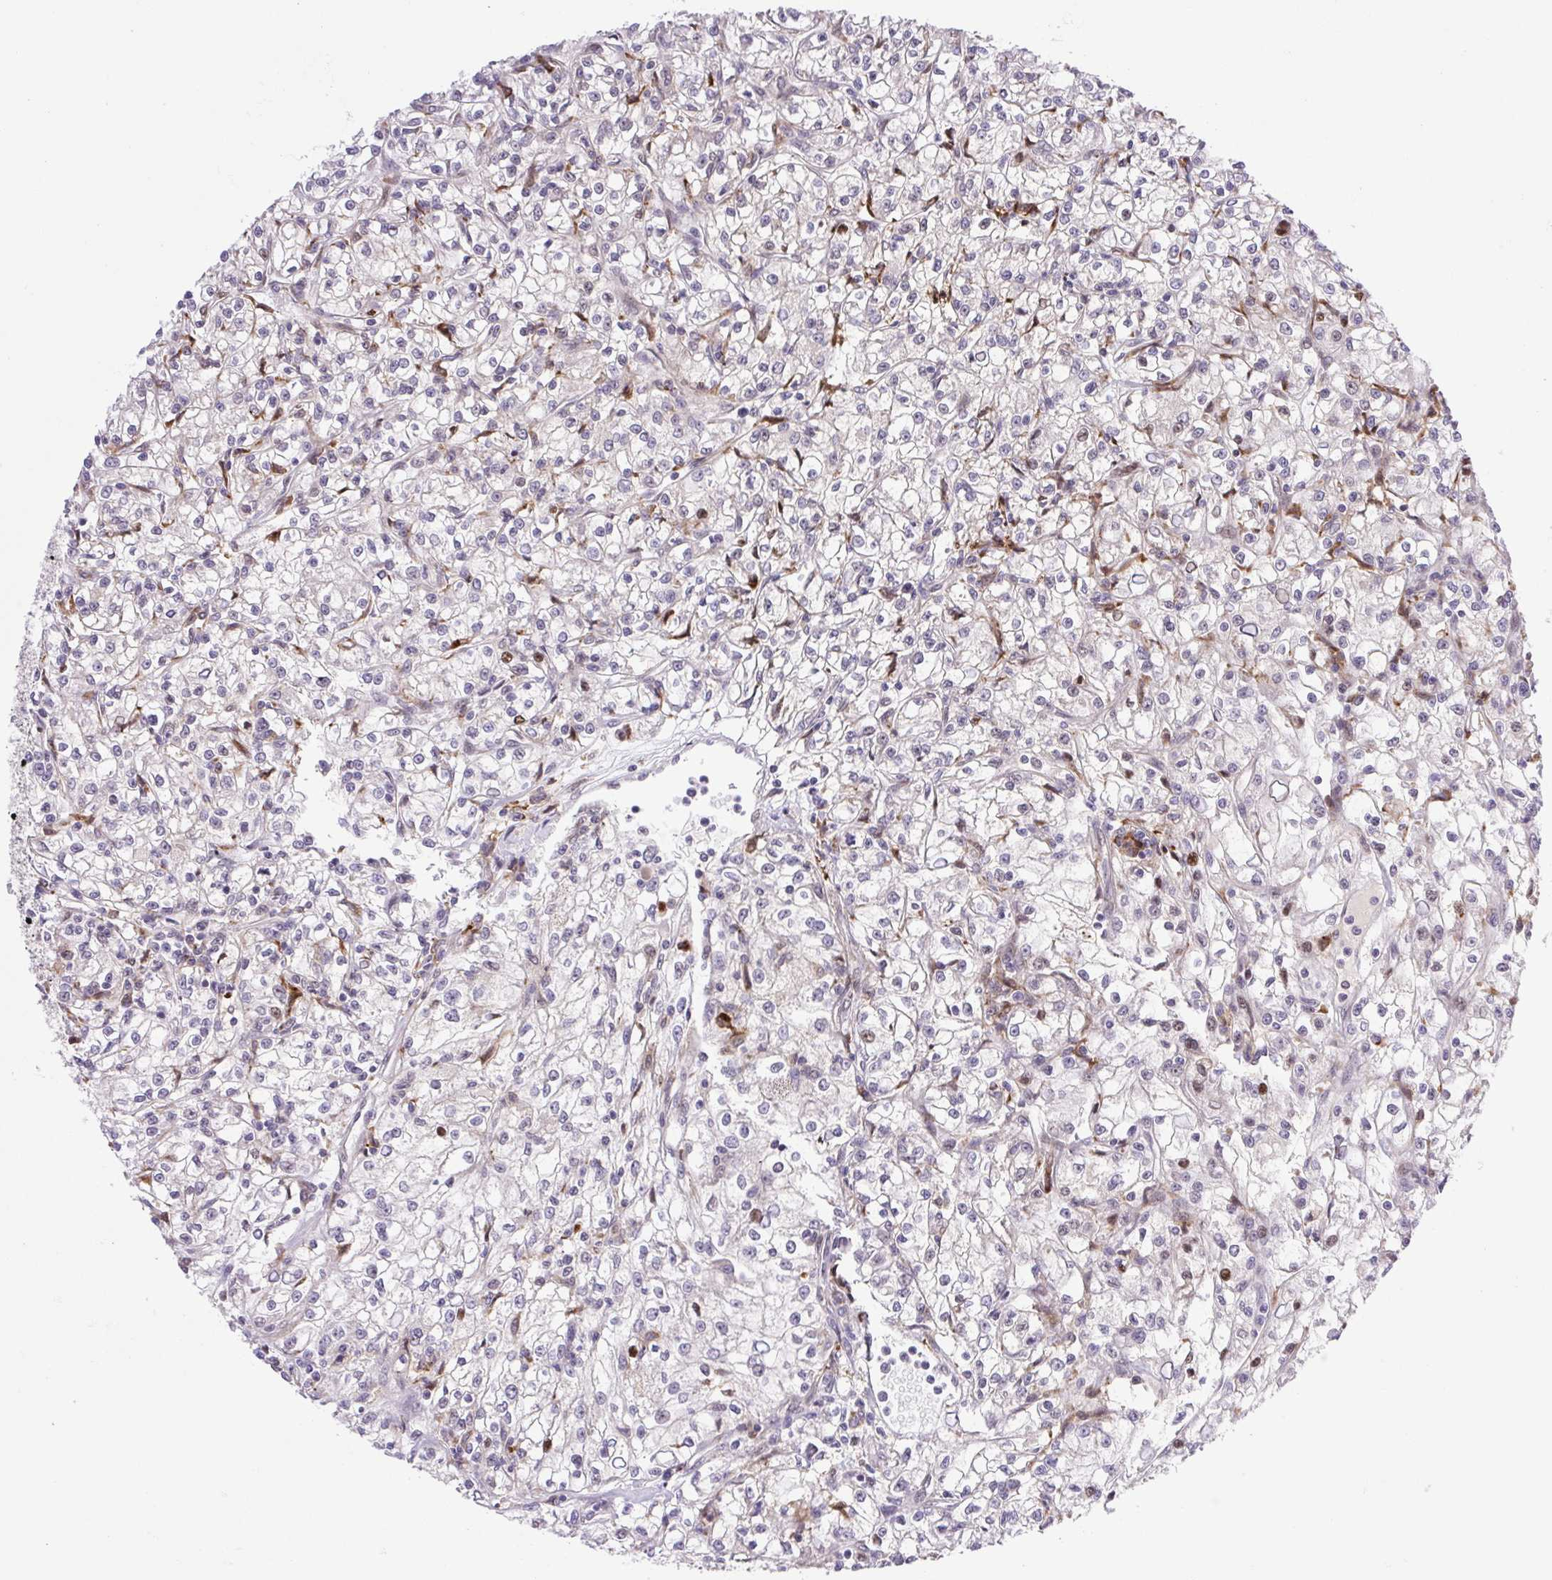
{"staining": {"intensity": "negative", "quantity": "none", "location": "none"}, "tissue": "renal cancer", "cell_type": "Tumor cells", "image_type": "cancer", "snomed": [{"axis": "morphology", "description": "Adenocarcinoma, NOS"}, {"axis": "topography", "description": "Kidney"}], "caption": "The photomicrograph reveals no staining of tumor cells in renal cancer (adenocarcinoma). The staining was performed using DAB (3,3'-diaminobenzidine) to visualize the protein expression in brown, while the nuclei were stained in blue with hematoxylin (Magnification: 20x).", "gene": "ERG", "patient": {"sex": "female", "age": 59}}